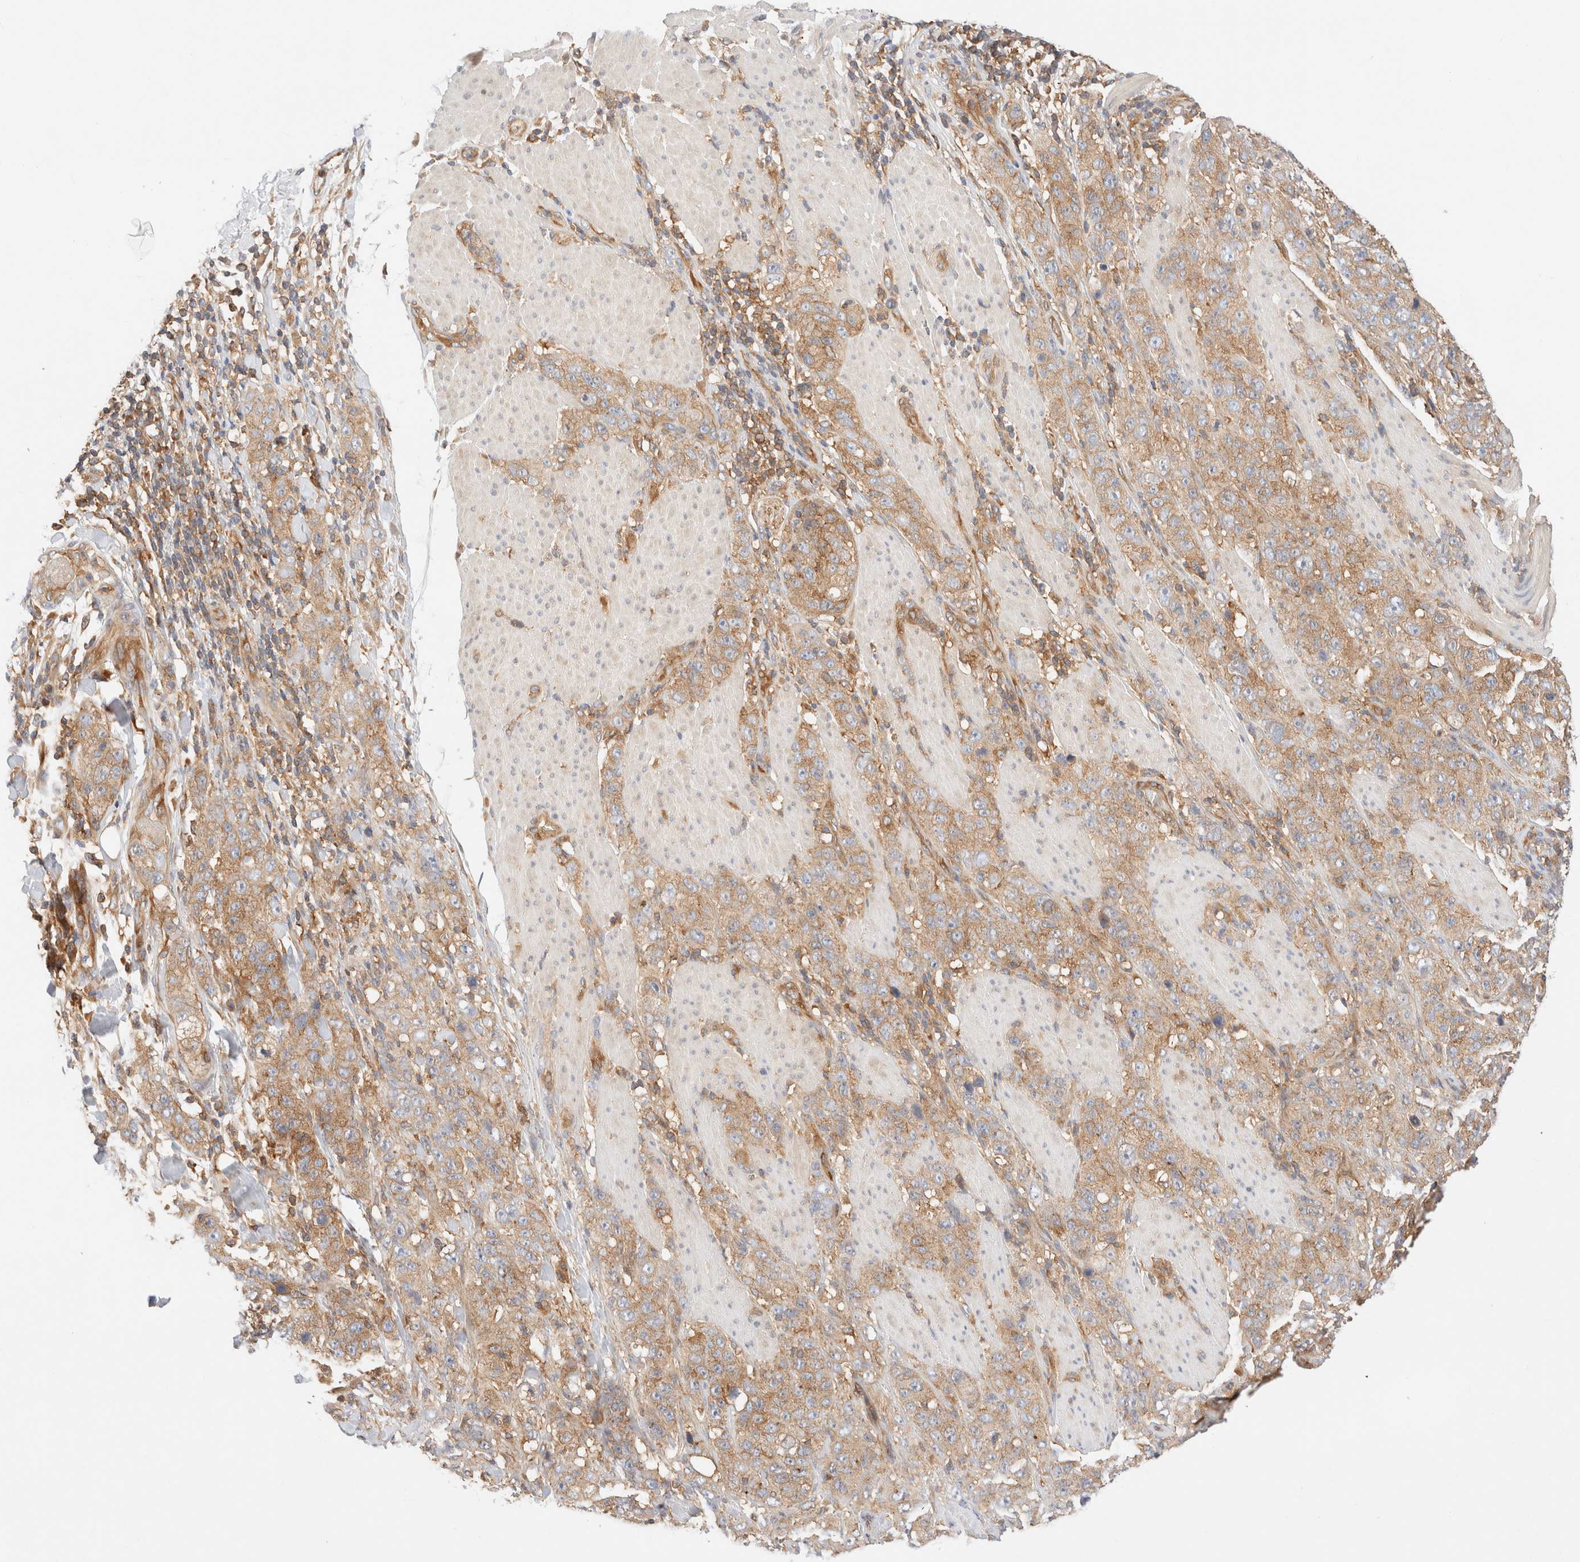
{"staining": {"intensity": "moderate", "quantity": ">75%", "location": "cytoplasmic/membranous"}, "tissue": "stomach cancer", "cell_type": "Tumor cells", "image_type": "cancer", "snomed": [{"axis": "morphology", "description": "Adenocarcinoma, NOS"}, {"axis": "topography", "description": "Stomach"}], "caption": "DAB (3,3'-diaminobenzidine) immunohistochemical staining of human stomach cancer reveals moderate cytoplasmic/membranous protein positivity in approximately >75% of tumor cells.", "gene": "RABEP1", "patient": {"sex": "male", "age": 48}}